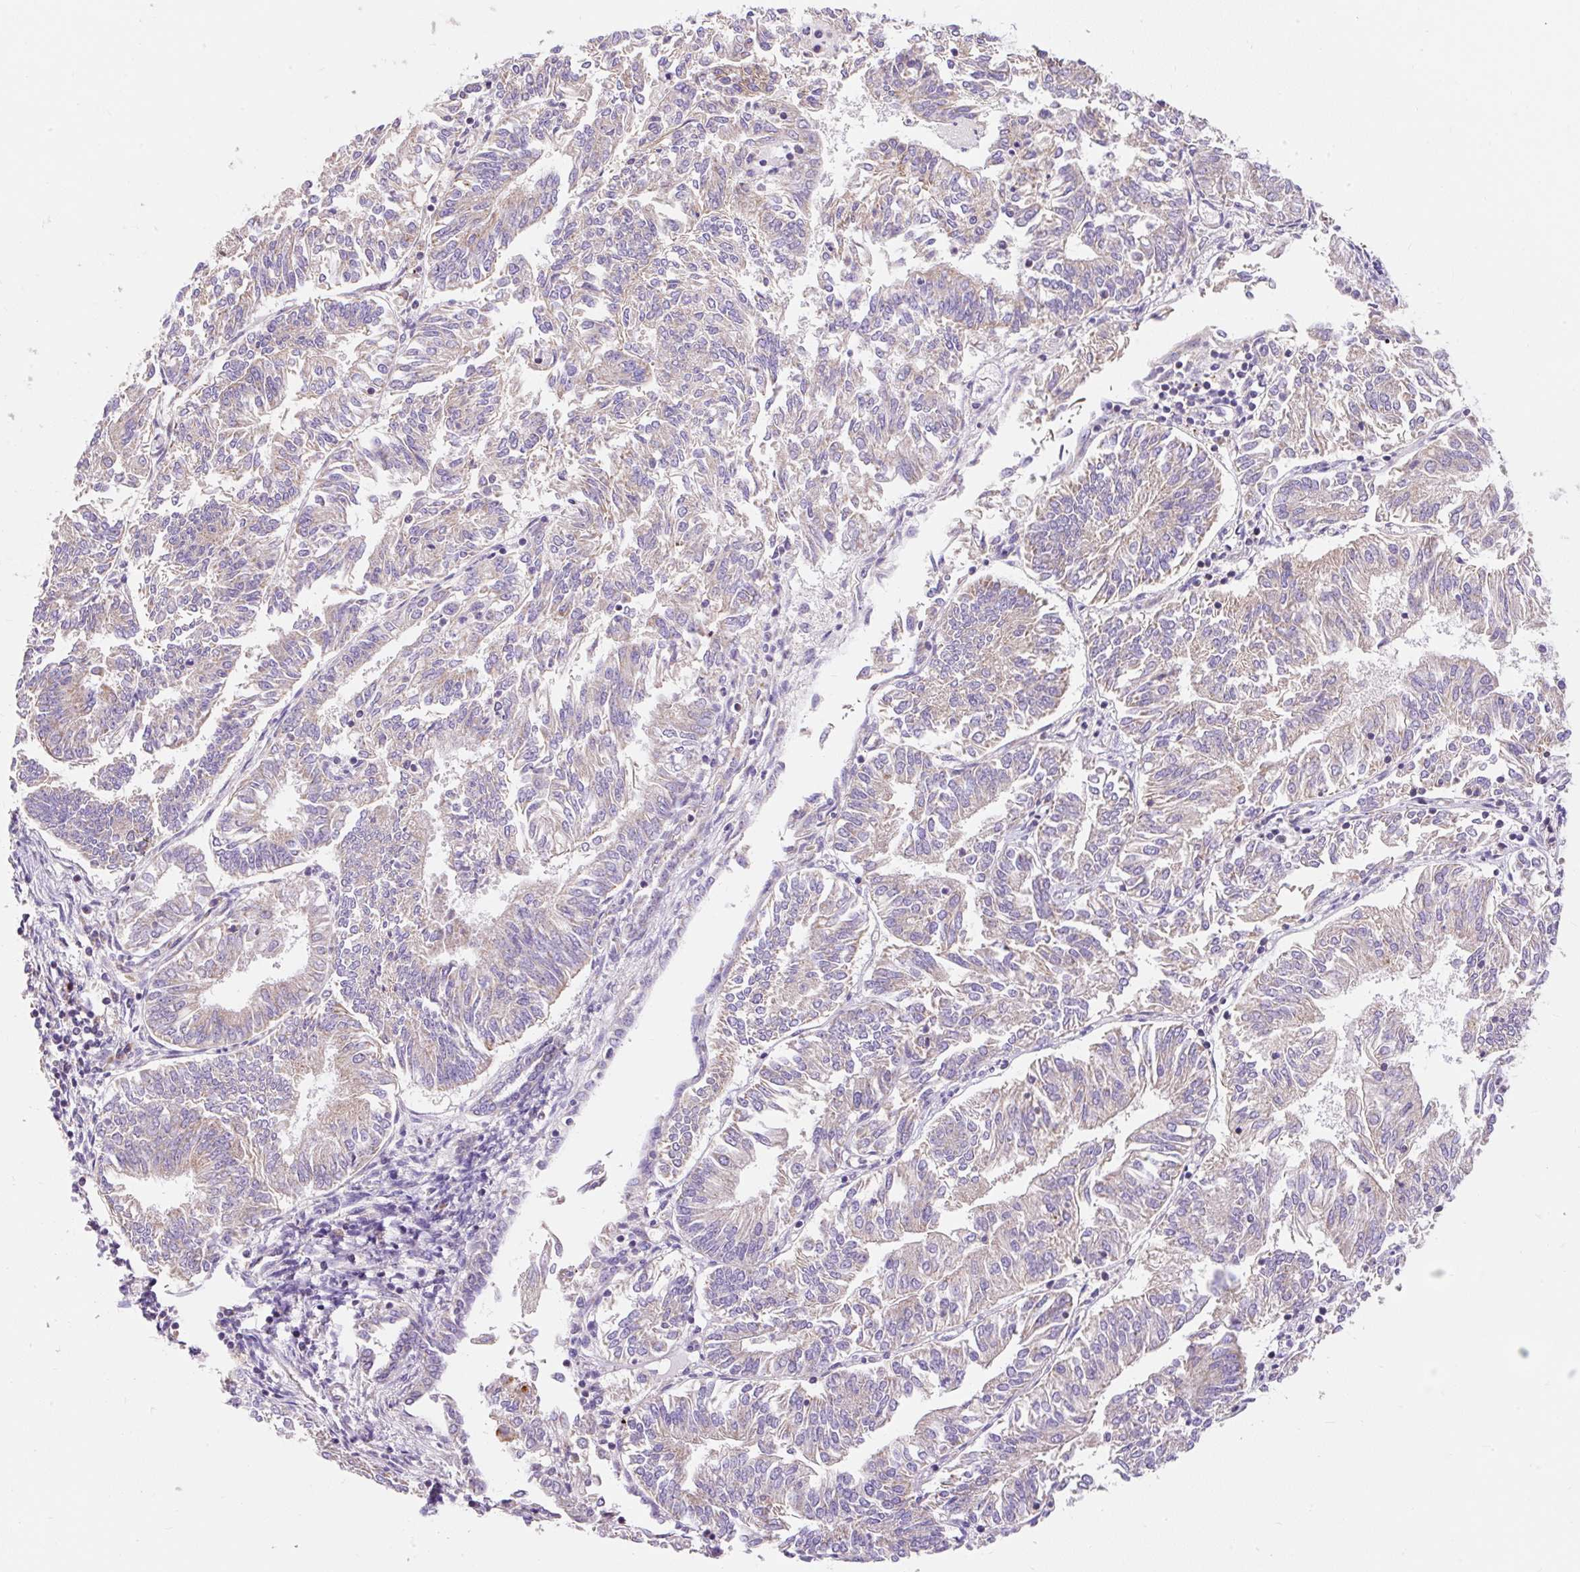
{"staining": {"intensity": "negative", "quantity": "none", "location": "none"}, "tissue": "endometrial cancer", "cell_type": "Tumor cells", "image_type": "cancer", "snomed": [{"axis": "morphology", "description": "Adenocarcinoma, NOS"}, {"axis": "topography", "description": "Endometrium"}], "caption": "Endometrial cancer (adenocarcinoma) stained for a protein using immunohistochemistry exhibits no positivity tumor cells.", "gene": "PMAIP1", "patient": {"sex": "female", "age": 58}}